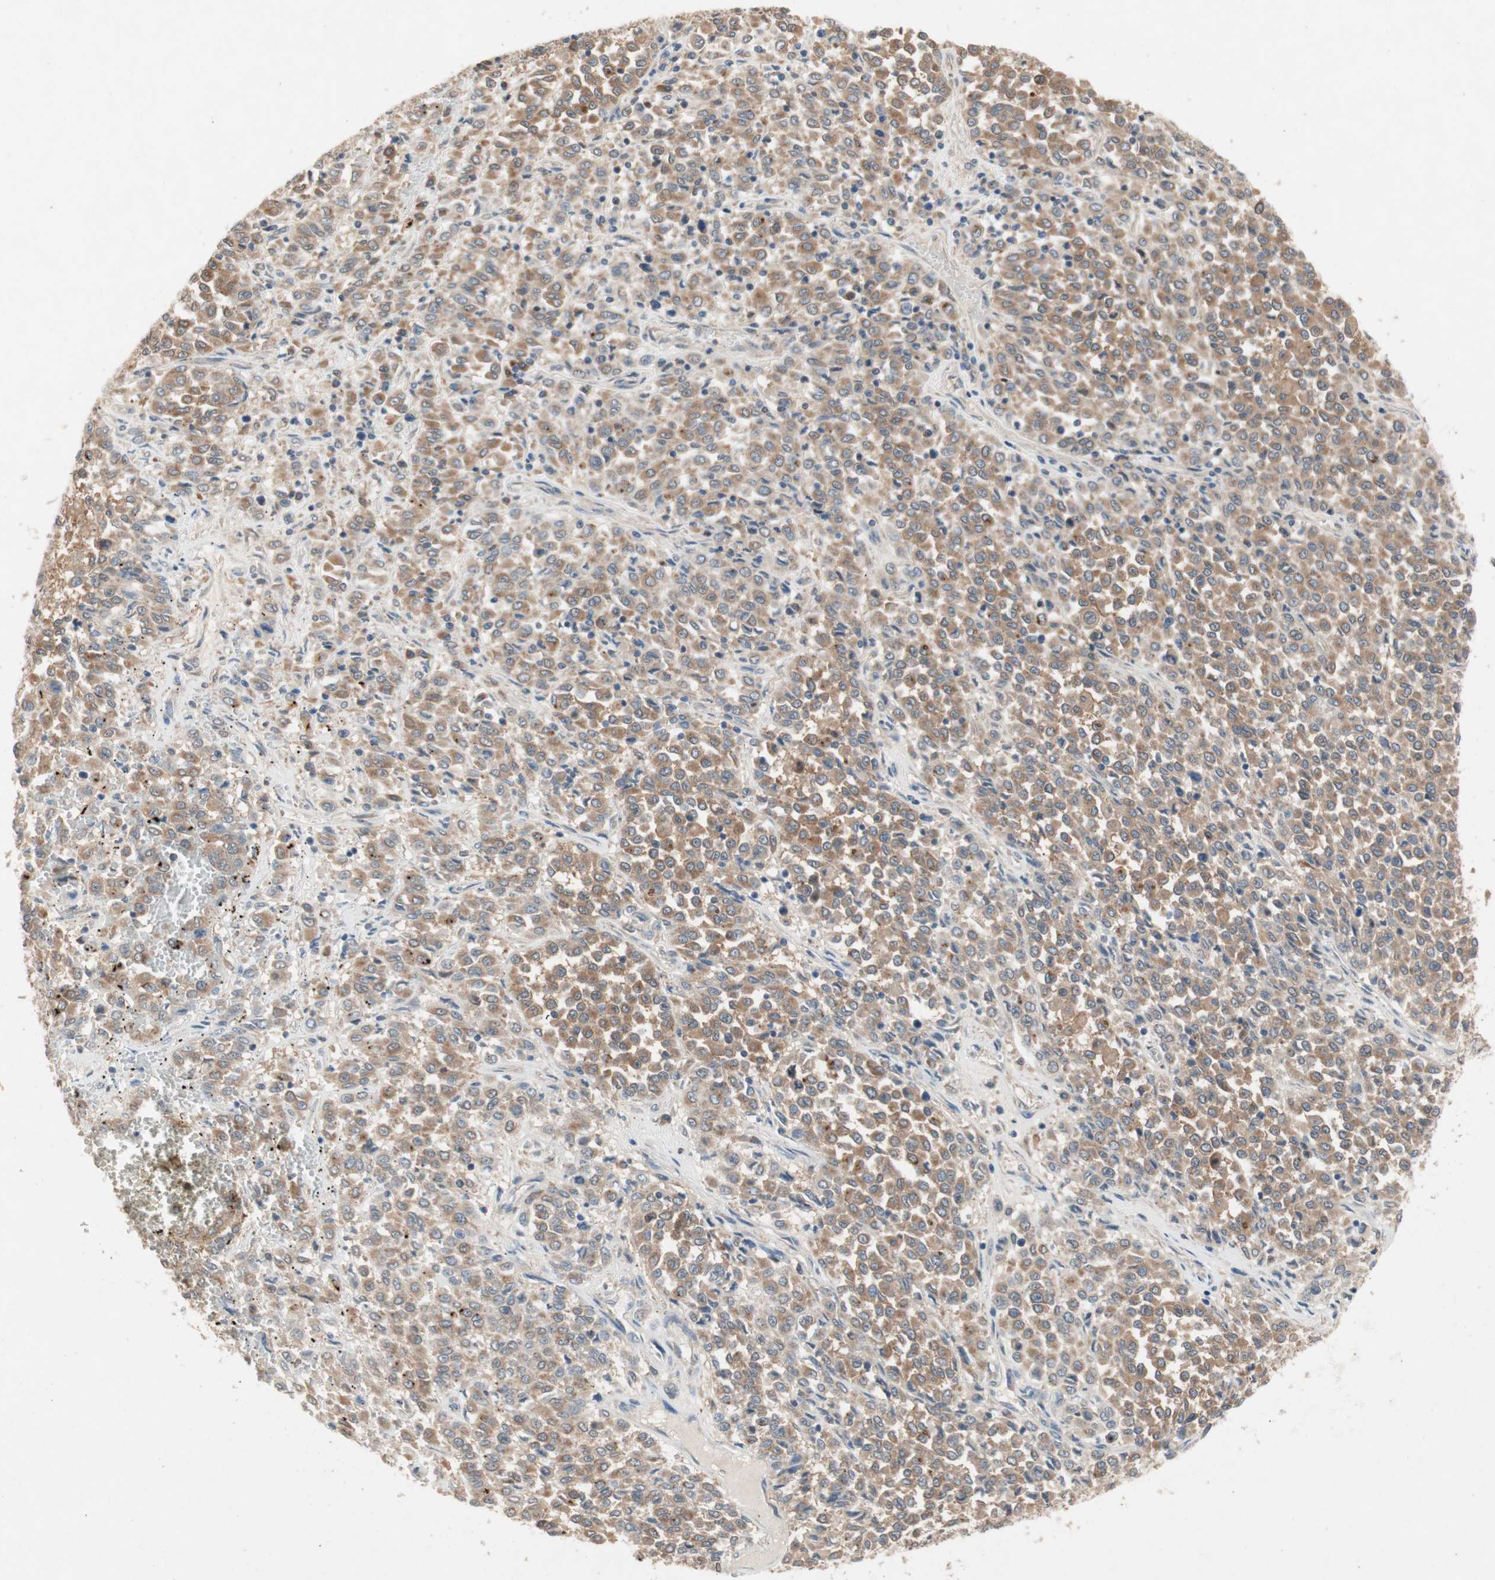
{"staining": {"intensity": "moderate", "quantity": ">75%", "location": "cytoplasmic/membranous"}, "tissue": "melanoma", "cell_type": "Tumor cells", "image_type": "cancer", "snomed": [{"axis": "morphology", "description": "Malignant melanoma, Metastatic site"}, {"axis": "topography", "description": "Pancreas"}], "caption": "Melanoma stained with a brown dye reveals moderate cytoplasmic/membranous positive expression in approximately >75% of tumor cells.", "gene": "NCLN", "patient": {"sex": "female", "age": 30}}